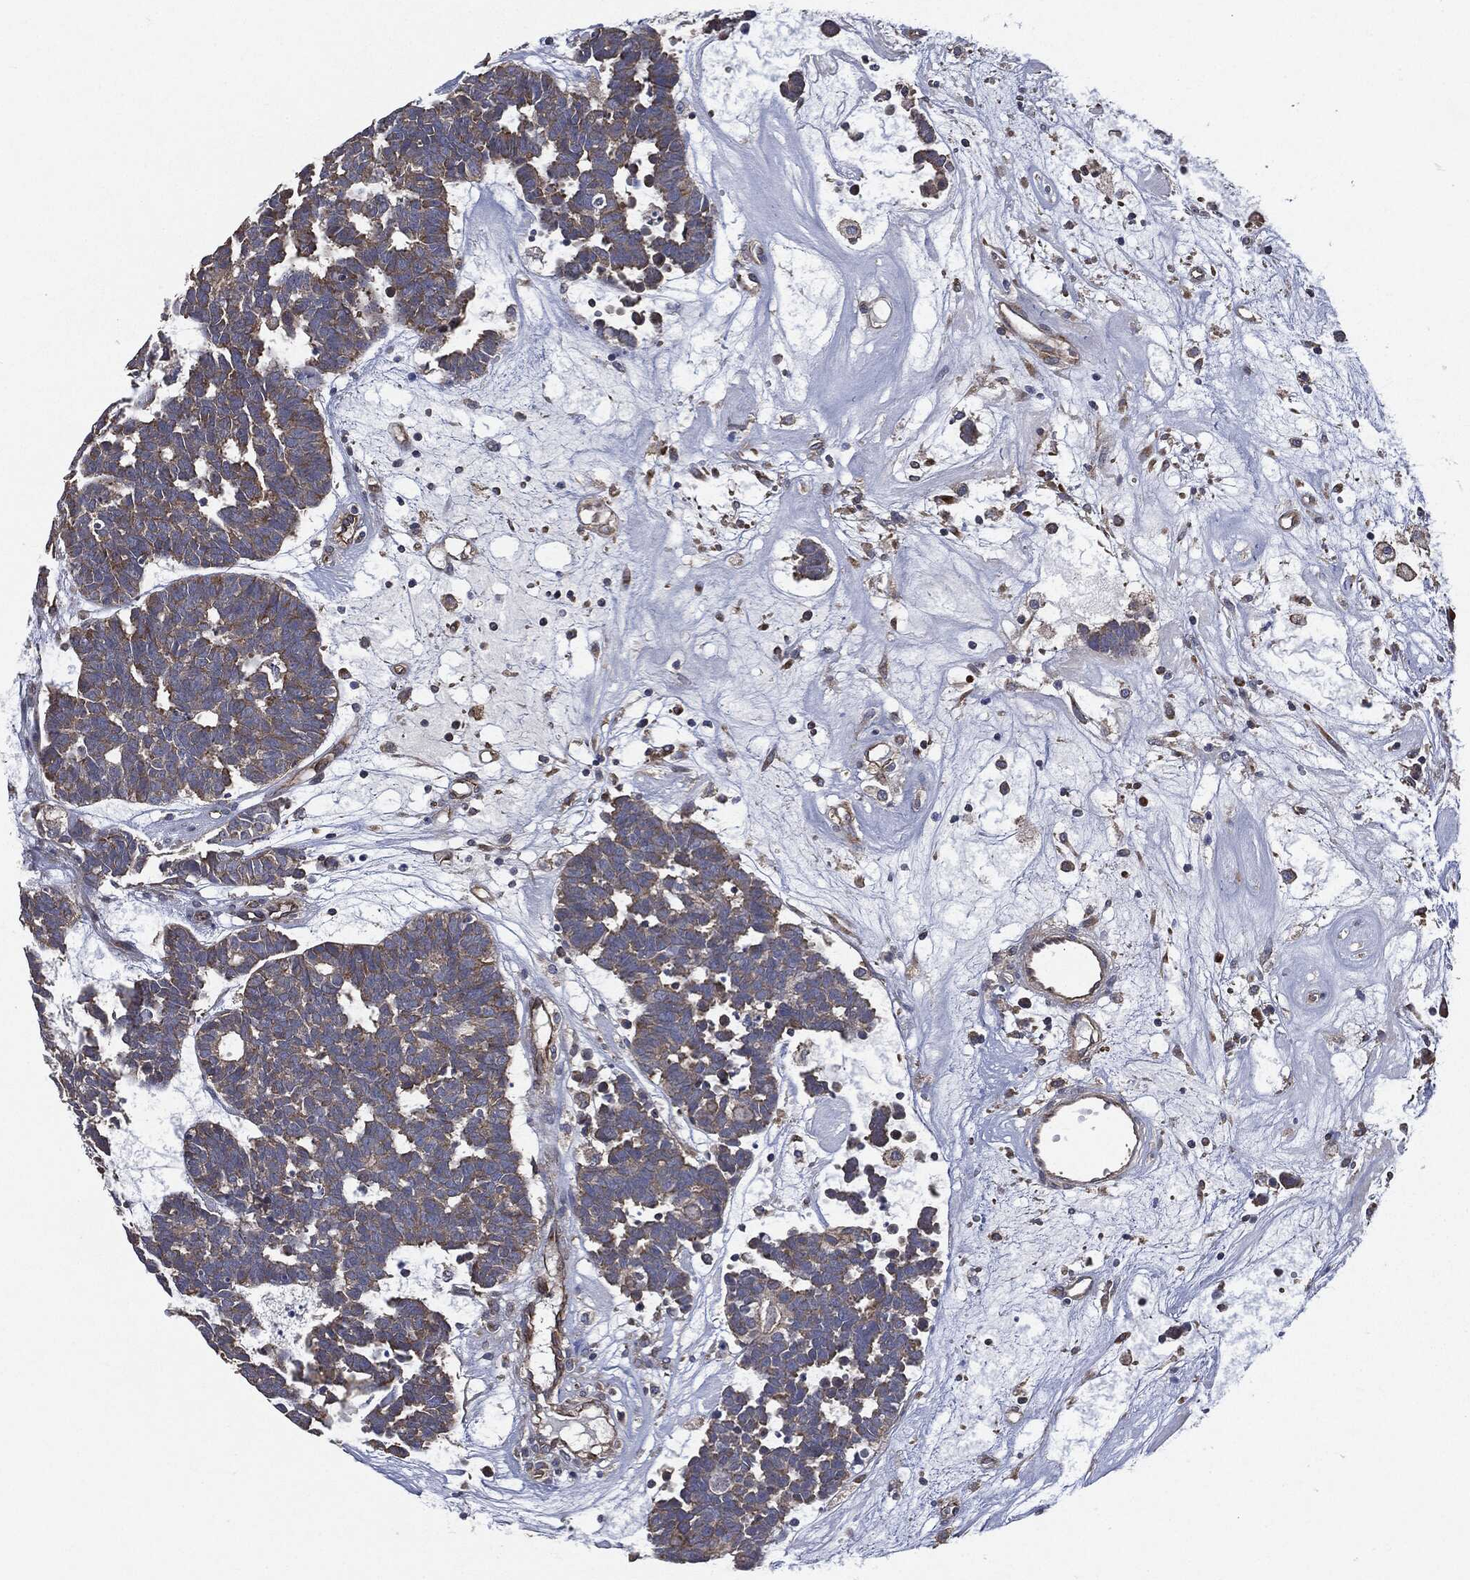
{"staining": {"intensity": "moderate", "quantity": ">75%", "location": "cytoplasmic/membranous"}, "tissue": "head and neck cancer", "cell_type": "Tumor cells", "image_type": "cancer", "snomed": [{"axis": "morphology", "description": "Adenocarcinoma, NOS"}, {"axis": "topography", "description": "Head-Neck"}], "caption": "DAB (3,3'-diaminobenzidine) immunohistochemical staining of human adenocarcinoma (head and neck) demonstrates moderate cytoplasmic/membranous protein staining in about >75% of tumor cells. (DAB (3,3'-diaminobenzidine) IHC, brown staining for protein, blue staining for nuclei).", "gene": "EPS15L1", "patient": {"sex": "female", "age": 81}}